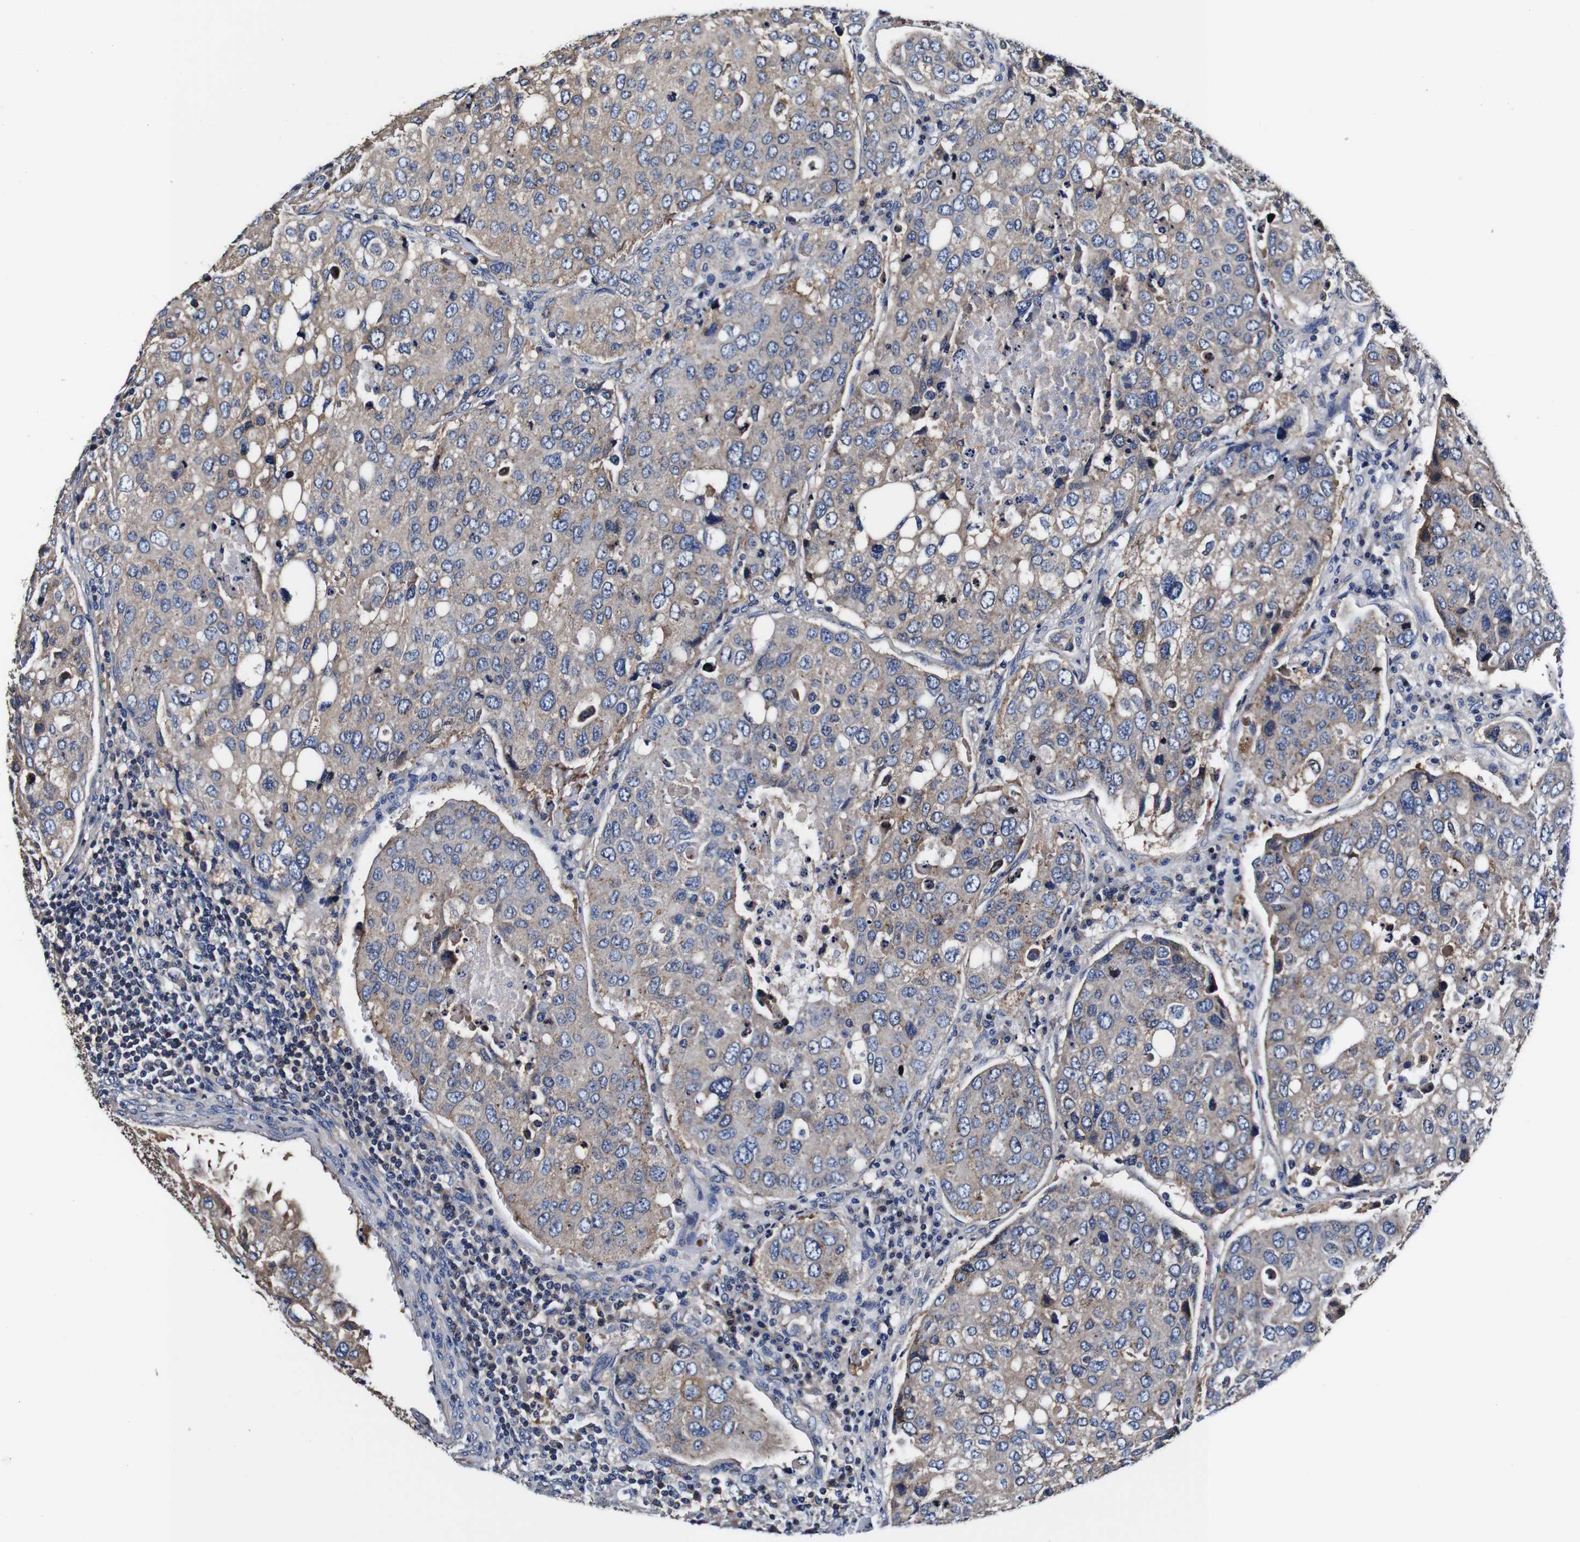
{"staining": {"intensity": "moderate", "quantity": "25%-75%", "location": "cytoplasmic/membranous"}, "tissue": "urothelial cancer", "cell_type": "Tumor cells", "image_type": "cancer", "snomed": [{"axis": "morphology", "description": "Urothelial carcinoma, High grade"}, {"axis": "topography", "description": "Lymph node"}, {"axis": "topography", "description": "Urinary bladder"}], "caption": "A brown stain shows moderate cytoplasmic/membranous expression of a protein in urothelial cancer tumor cells. (brown staining indicates protein expression, while blue staining denotes nuclei).", "gene": "PDCD6IP", "patient": {"sex": "male", "age": 51}}